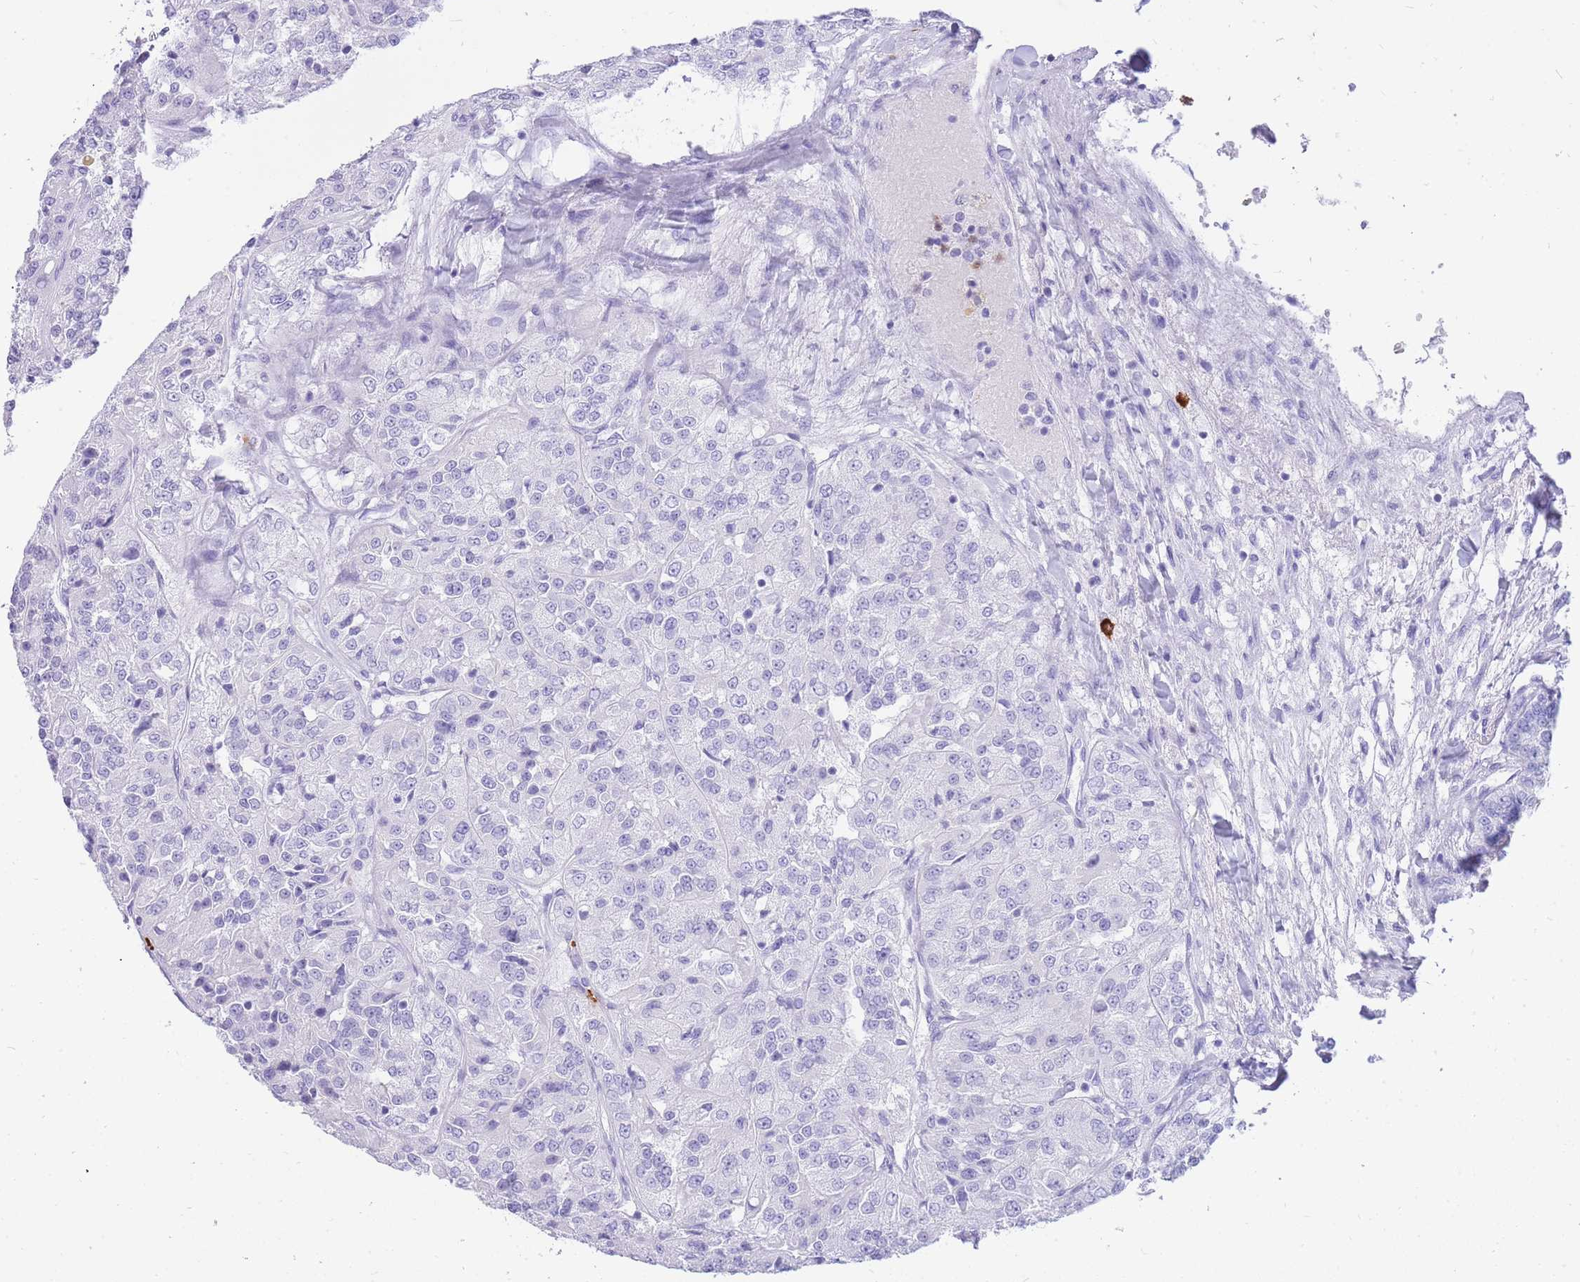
{"staining": {"intensity": "negative", "quantity": "none", "location": "none"}, "tissue": "renal cancer", "cell_type": "Tumor cells", "image_type": "cancer", "snomed": [{"axis": "morphology", "description": "Adenocarcinoma, NOS"}, {"axis": "topography", "description": "Kidney"}], "caption": "Tumor cells are negative for brown protein staining in renal cancer (adenocarcinoma).", "gene": "HERC1", "patient": {"sex": "female", "age": 63}}